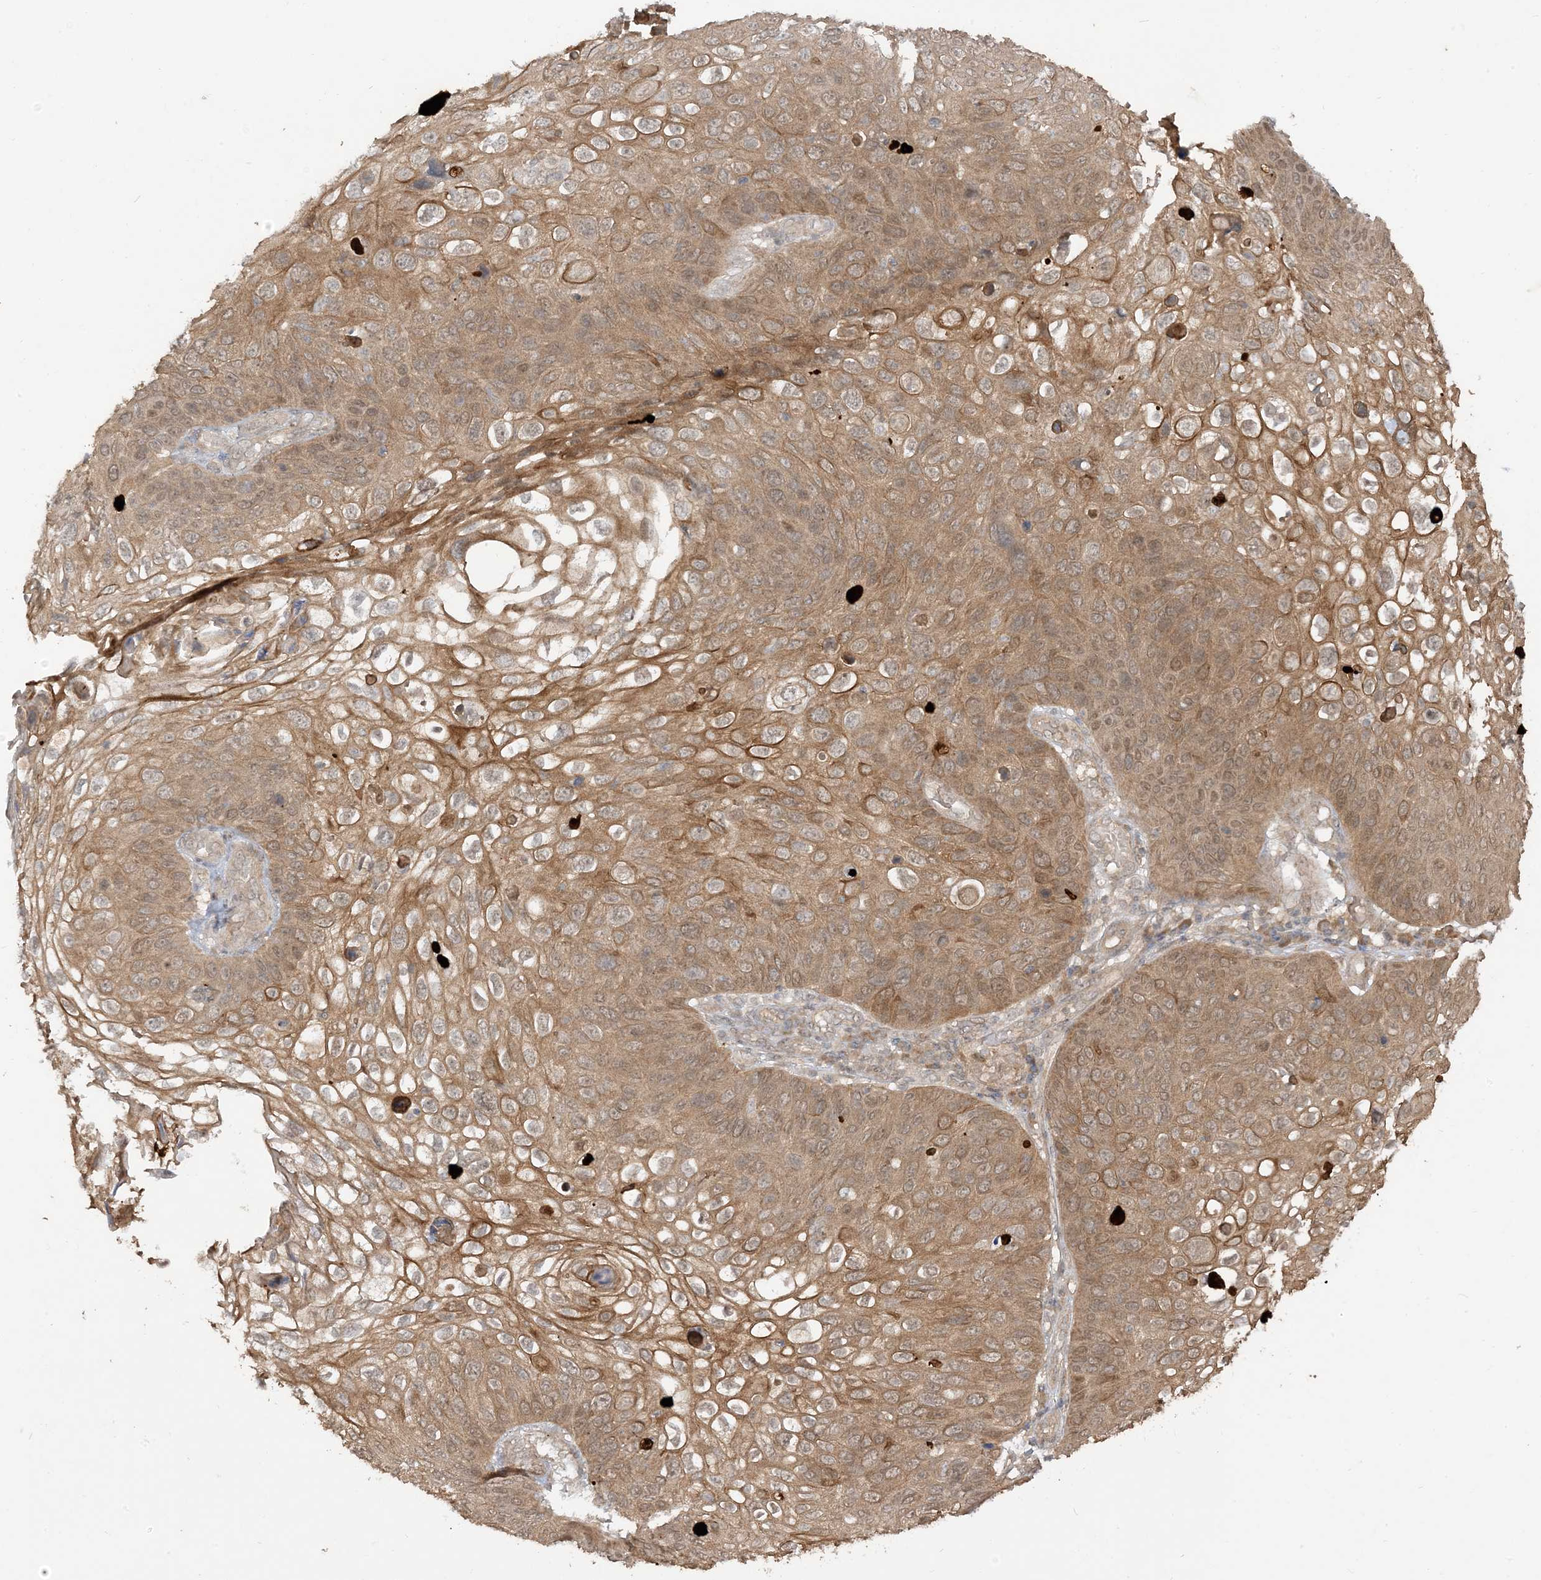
{"staining": {"intensity": "moderate", "quantity": ">75%", "location": "cytoplasmic/membranous"}, "tissue": "skin cancer", "cell_type": "Tumor cells", "image_type": "cancer", "snomed": [{"axis": "morphology", "description": "Squamous cell carcinoma, NOS"}, {"axis": "topography", "description": "Skin"}], "caption": "A brown stain shows moderate cytoplasmic/membranous positivity of a protein in skin cancer (squamous cell carcinoma) tumor cells. Ihc stains the protein of interest in brown and the nuclei are stained blue.", "gene": "TBCC", "patient": {"sex": "female", "age": 90}}